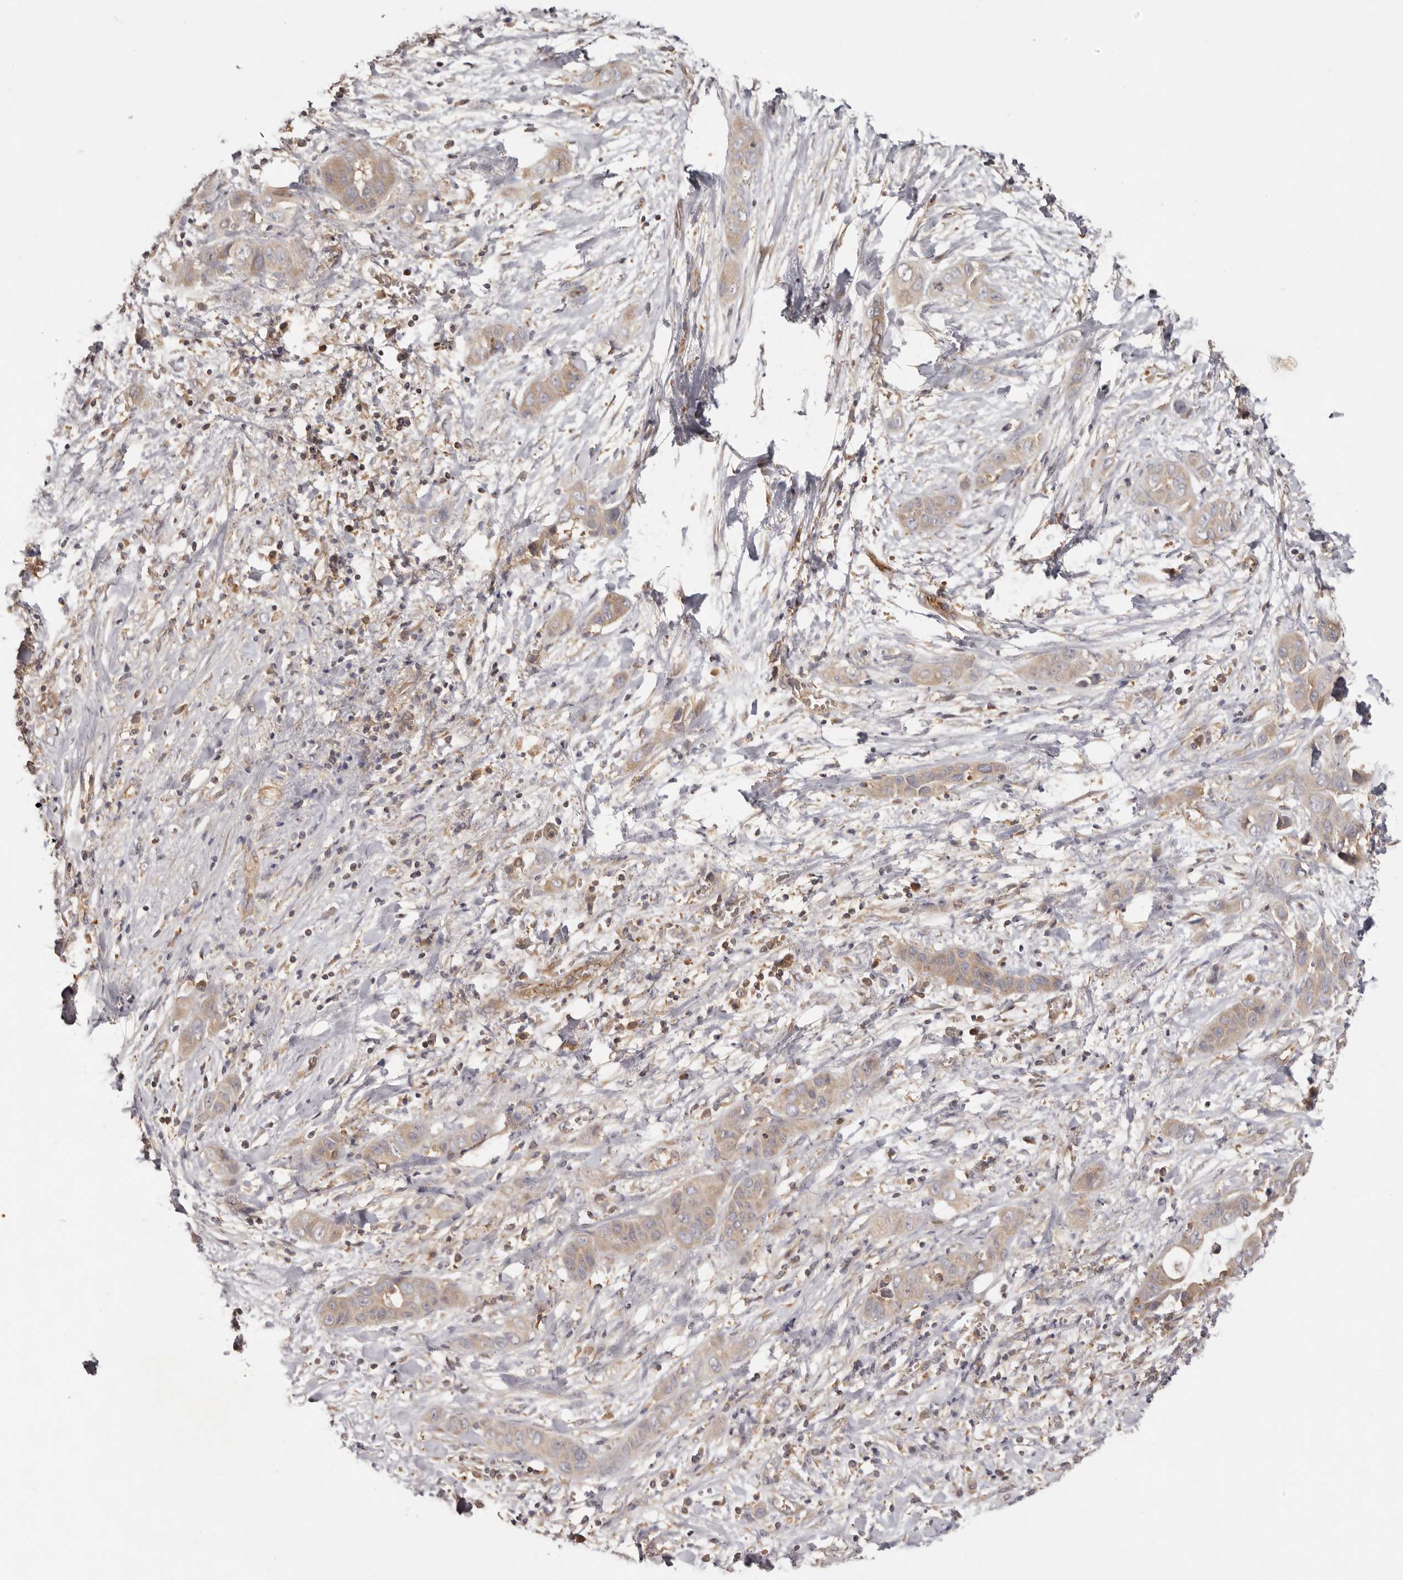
{"staining": {"intensity": "weak", "quantity": ">75%", "location": "cytoplasmic/membranous"}, "tissue": "liver cancer", "cell_type": "Tumor cells", "image_type": "cancer", "snomed": [{"axis": "morphology", "description": "Cholangiocarcinoma"}, {"axis": "topography", "description": "Liver"}], "caption": "Approximately >75% of tumor cells in human liver cholangiocarcinoma display weak cytoplasmic/membranous protein expression as visualized by brown immunohistochemical staining.", "gene": "EEF1E1", "patient": {"sex": "female", "age": 52}}